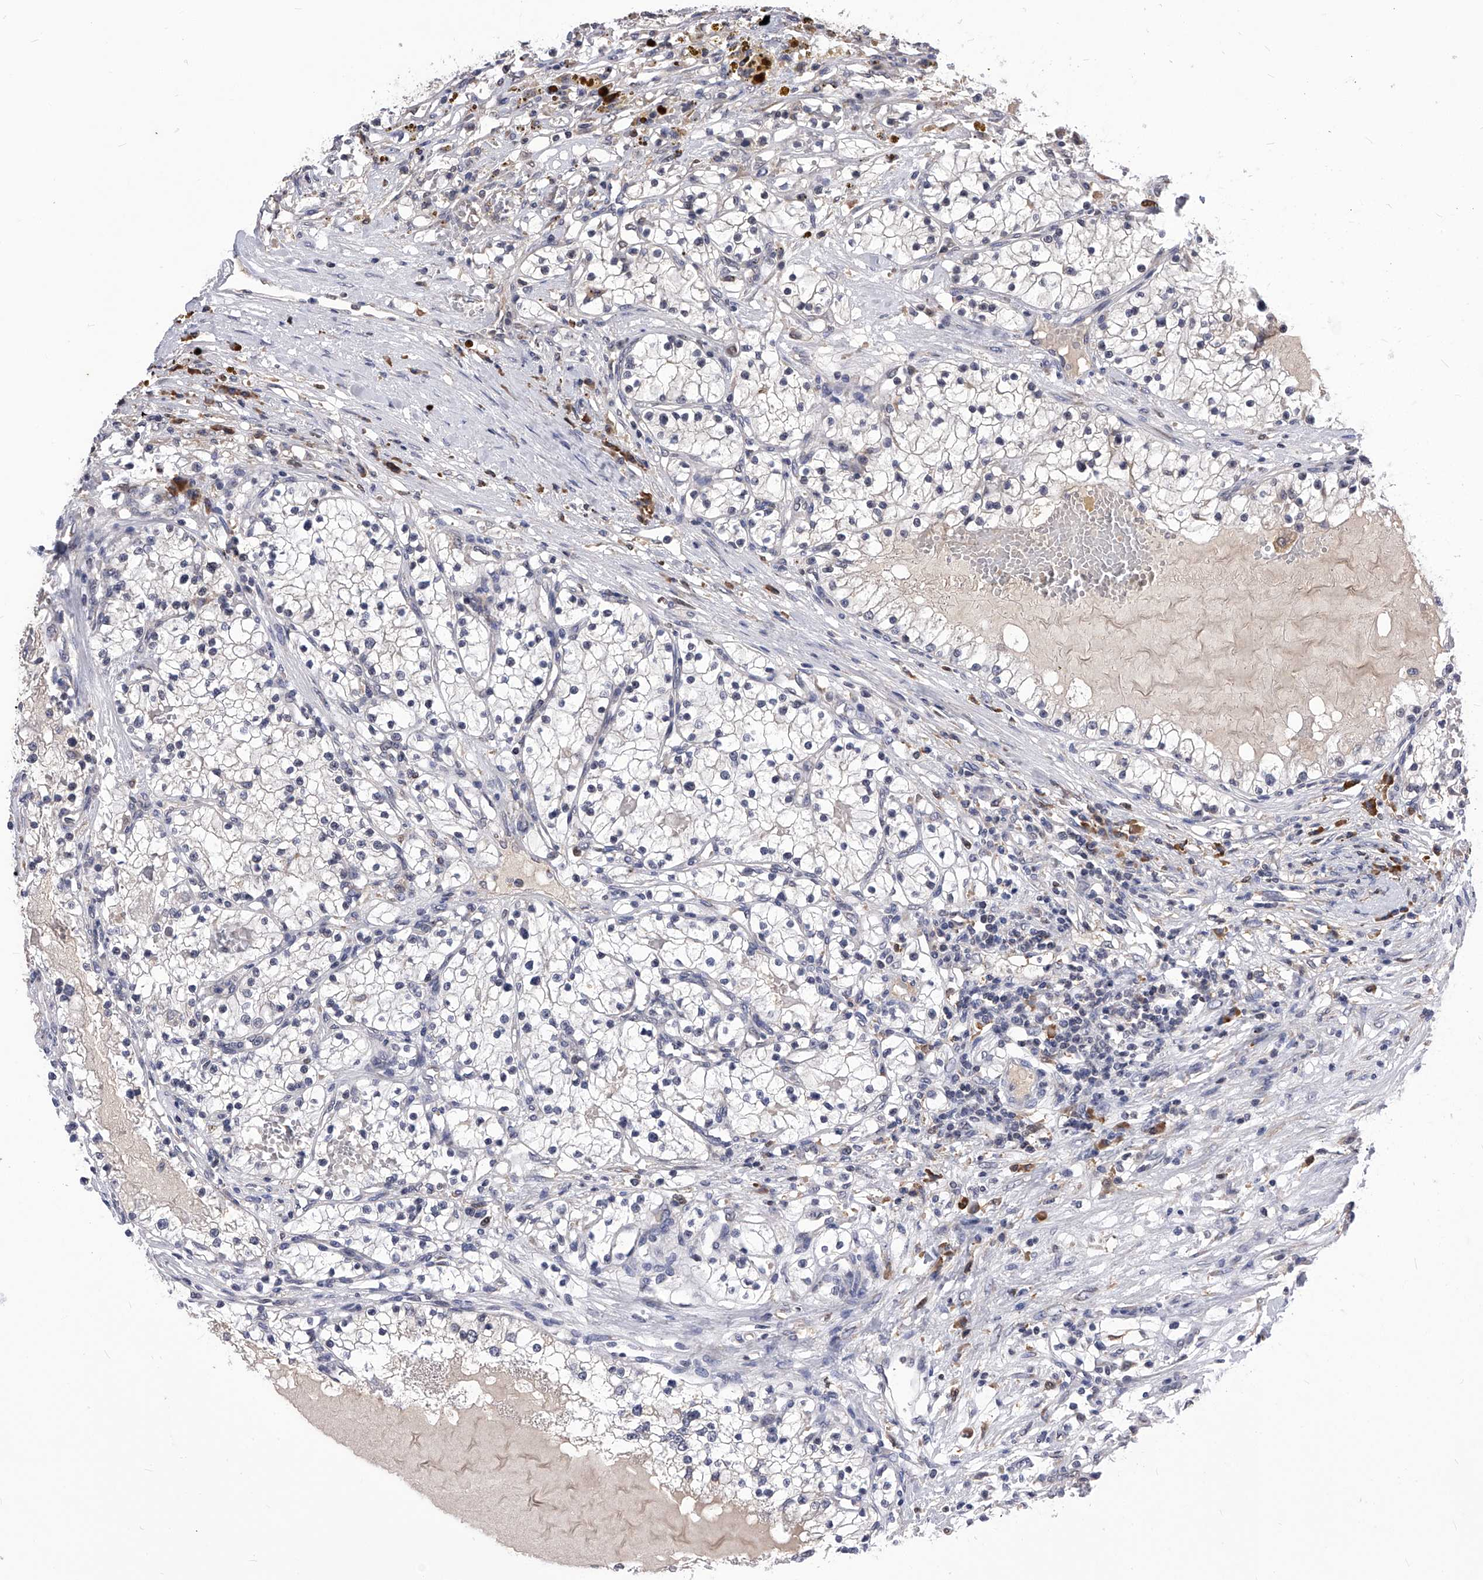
{"staining": {"intensity": "negative", "quantity": "none", "location": "none"}, "tissue": "renal cancer", "cell_type": "Tumor cells", "image_type": "cancer", "snomed": [{"axis": "morphology", "description": "Normal tissue, NOS"}, {"axis": "morphology", "description": "Adenocarcinoma, NOS"}, {"axis": "topography", "description": "Kidney"}], "caption": "Tumor cells are negative for protein expression in human adenocarcinoma (renal).", "gene": "ID1", "patient": {"sex": "male", "age": 68}}